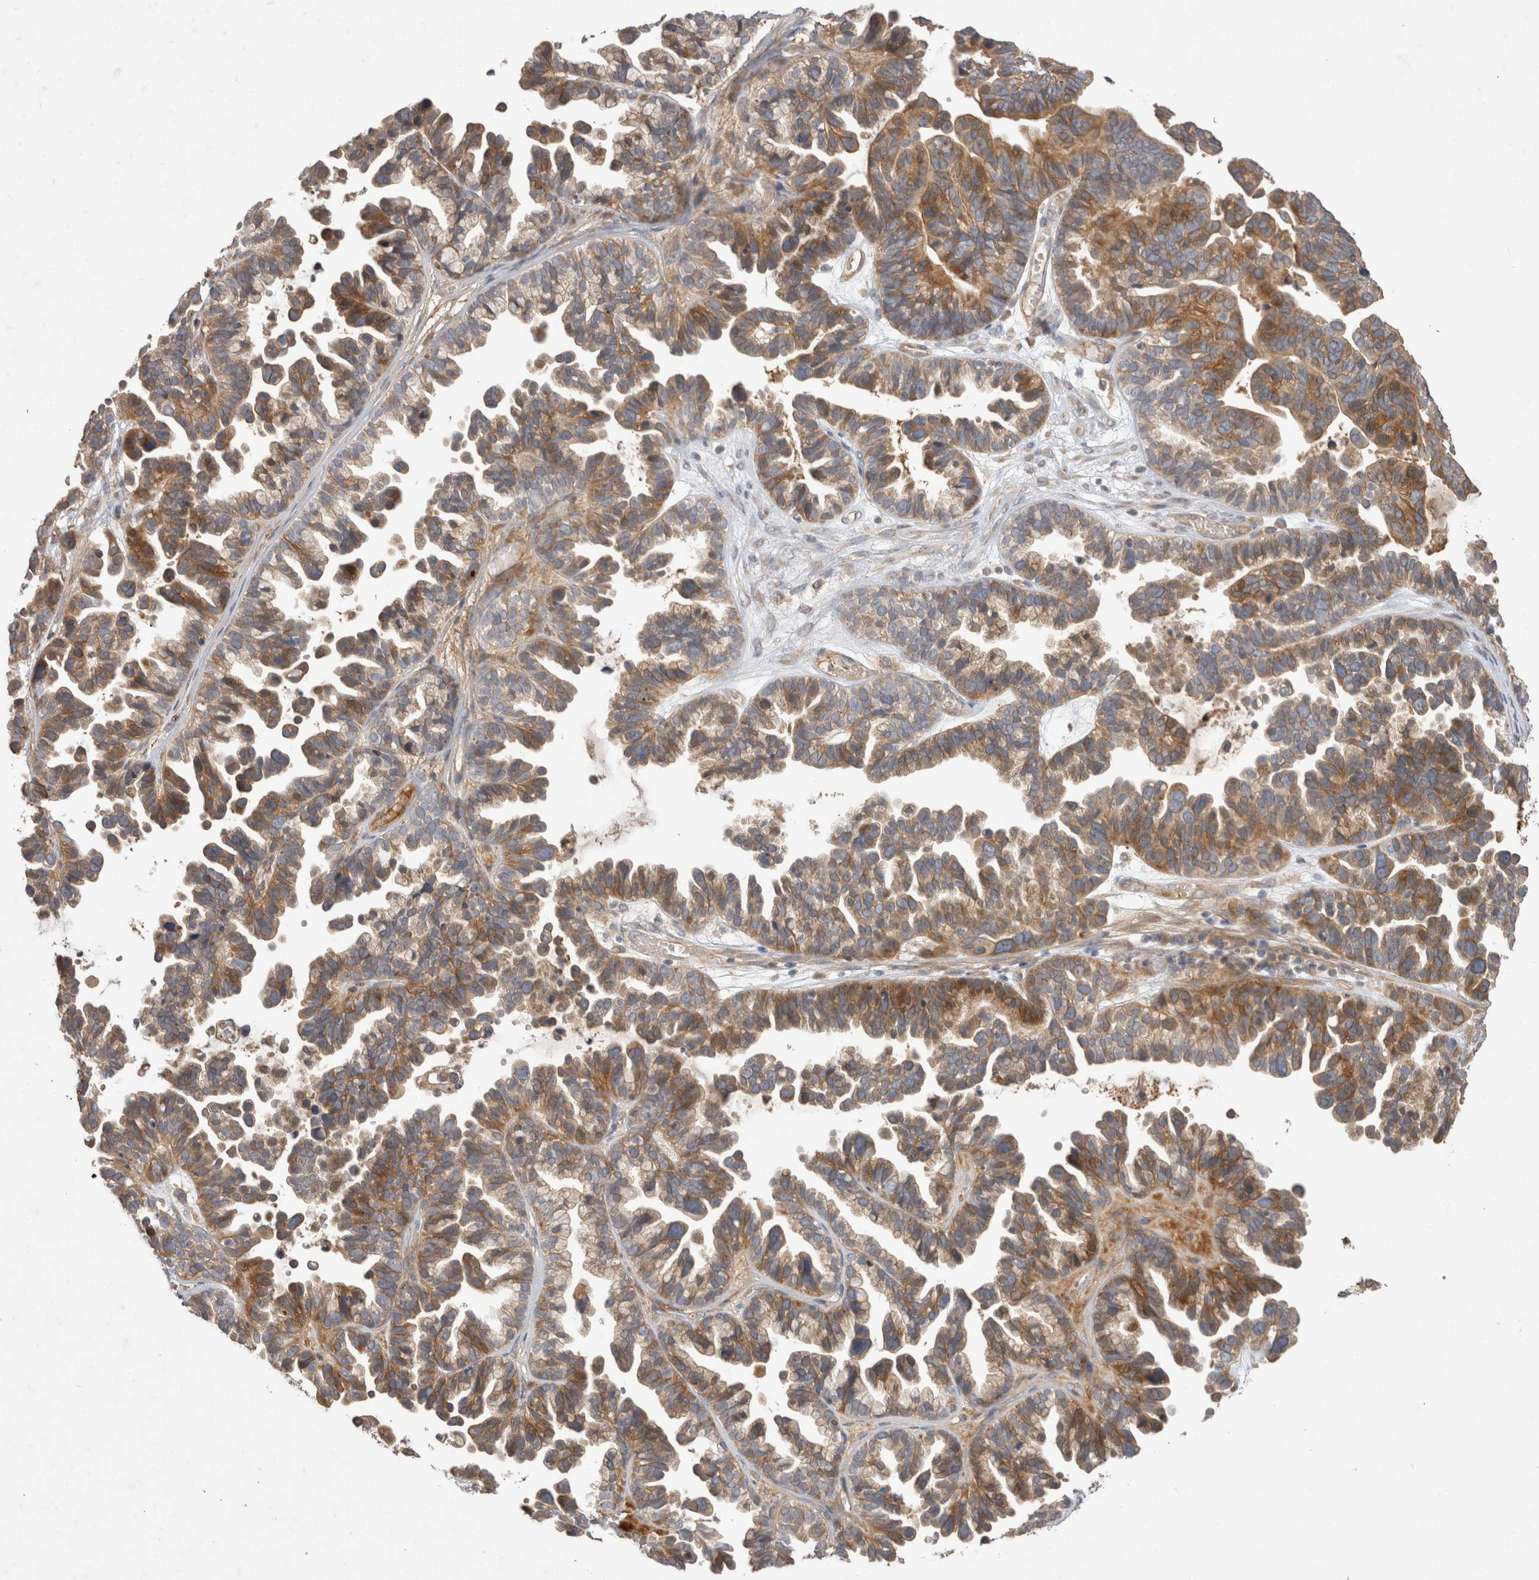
{"staining": {"intensity": "moderate", "quantity": ">75%", "location": "cytoplasmic/membranous"}, "tissue": "ovarian cancer", "cell_type": "Tumor cells", "image_type": "cancer", "snomed": [{"axis": "morphology", "description": "Cystadenocarcinoma, serous, NOS"}, {"axis": "topography", "description": "Ovary"}], "caption": "Ovarian serous cystadenocarcinoma stained with immunohistochemistry reveals moderate cytoplasmic/membranous expression in about >75% of tumor cells.", "gene": "PPP1R42", "patient": {"sex": "female", "age": 56}}